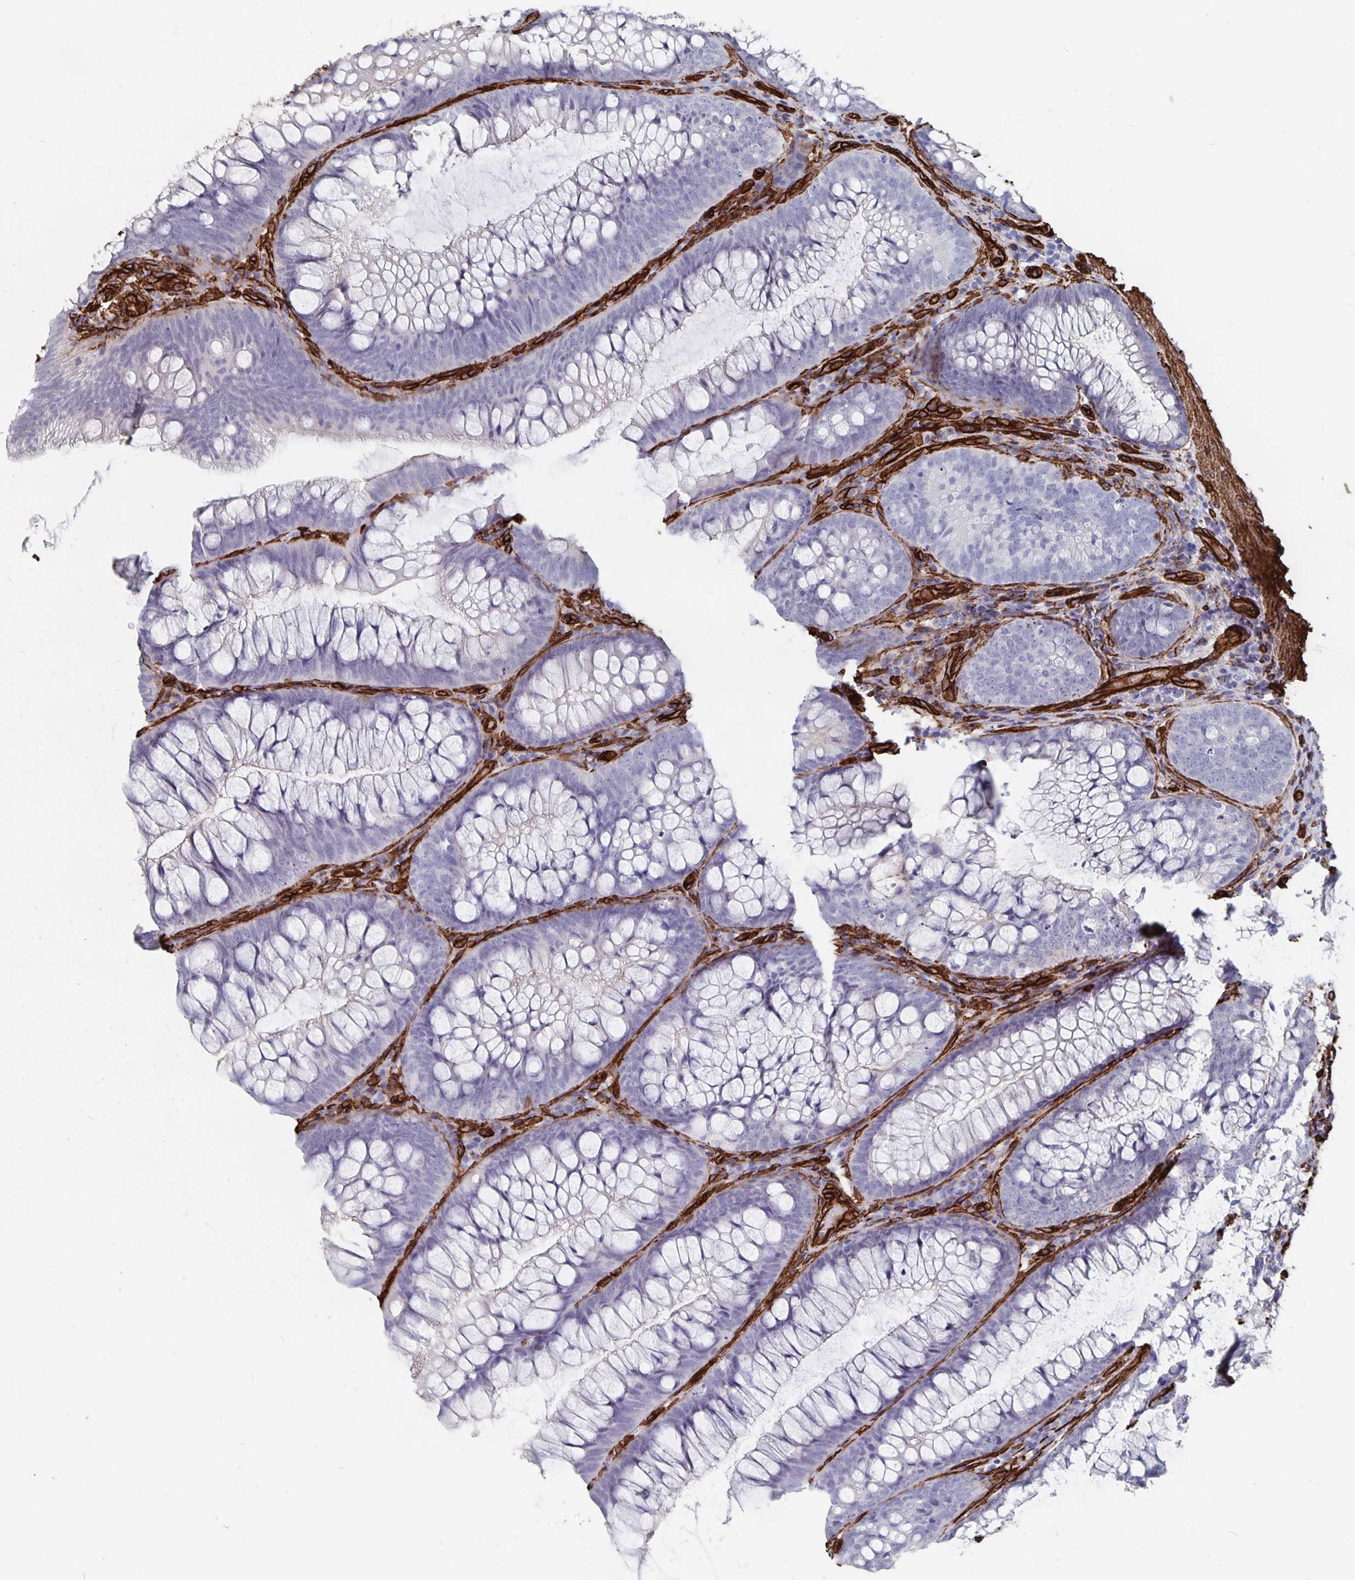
{"staining": {"intensity": "strong", "quantity": ">75%", "location": "cytoplasmic/membranous"}, "tissue": "colon", "cell_type": "Endothelial cells", "image_type": "normal", "snomed": [{"axis": "morphology", "description": "Normal tissue, NOS"}, {"axis": "morphology", "description": "Adenoma, NOS"}, {"axis": "topography", "description": "Soft tissue"}, {"axis": "topography", "description": "Colon"}], "caption": "Immunohistochemical staining of benign human colon displays high levels of strong cytoplasmic/membranous positivity in approximately >75% of endothelial cells.", "gene": "DCHS2", "patient": {"sex": "male", "age": 47}}